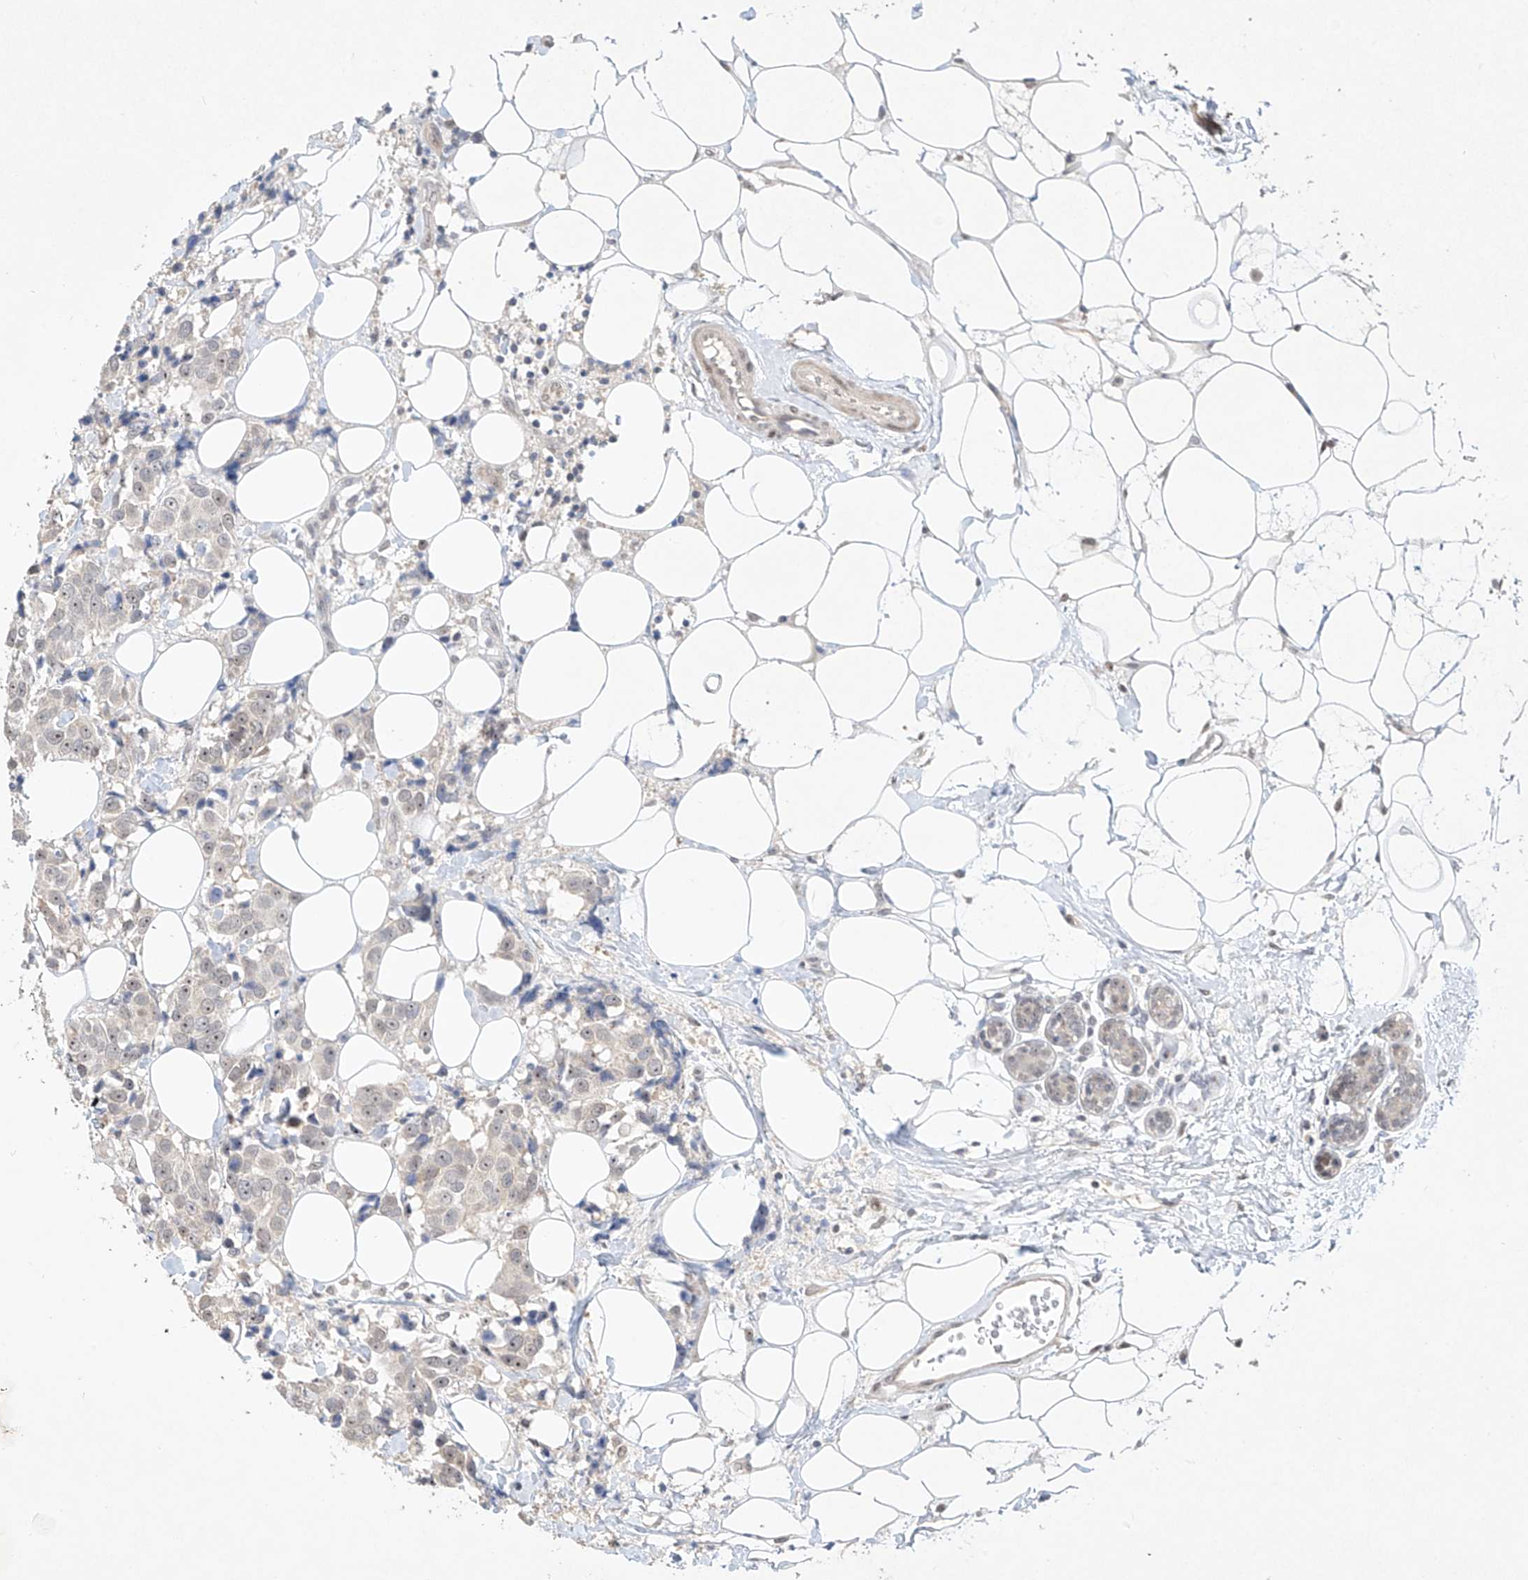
{"staining": {"intensity": "weak", "quantity": "<25%", "location": "nuclear"}, "tissue": "breast cancer", "cell_type": "Tumor cells", "image_type": "cancer", "snomed": [{"axis": "morphology", "description": "Normal tissue, NOS"}, {"axis": "morphology", "description": "Duct carcinoma"}, {"axis": "topography", "description": "Breast"}], "caption": "Immunohistochemistry (IHC) histopathology image of breast cancer (intraductal carcinoma) stained for a protein (brown), which demonstrates no expression in tumor cells.", "gene": "TASP1", "patient": {"sex": "female", "age": 39}}